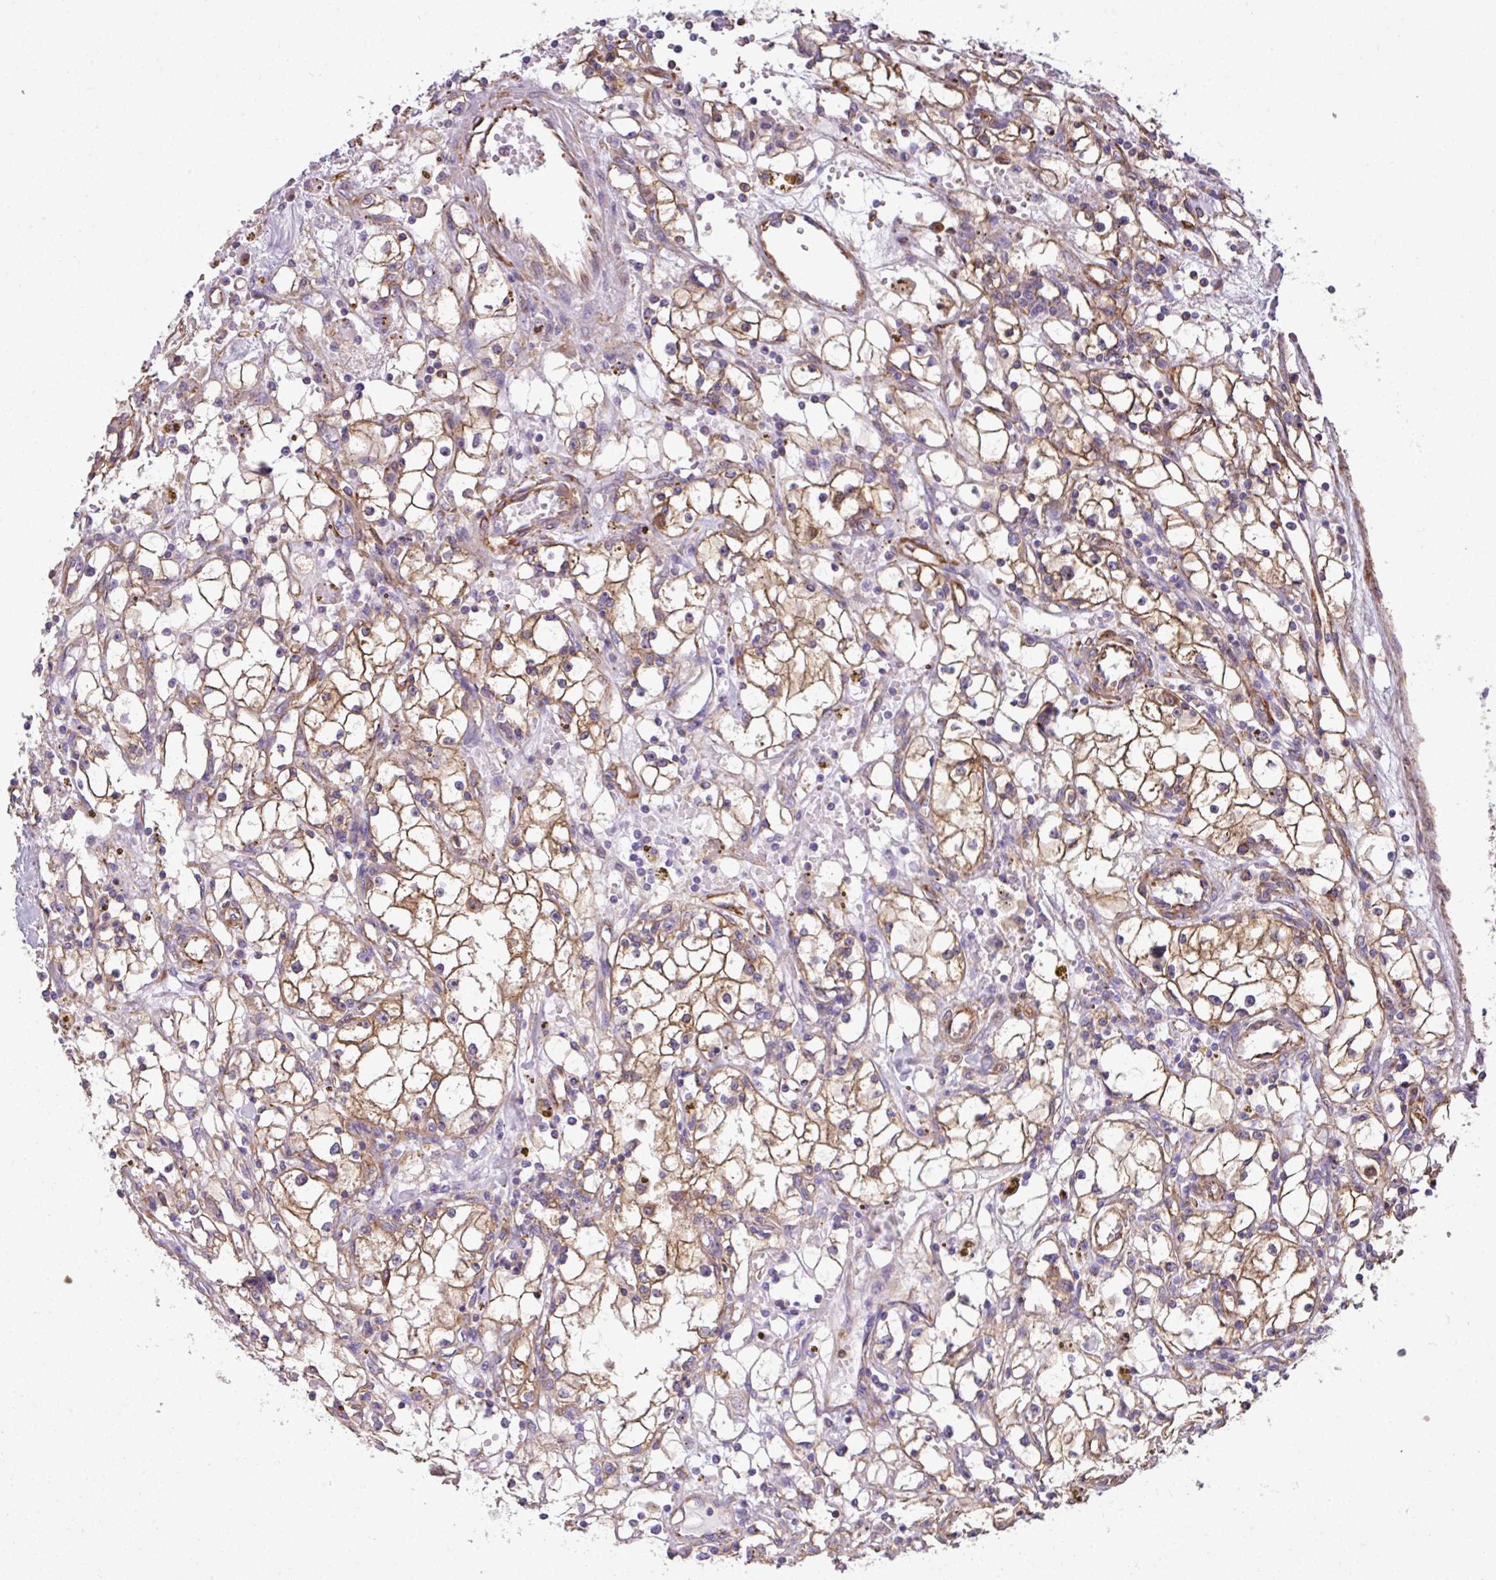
{"staining": {"intensity": "negative", "quantity": "none", "location": "none"}, "tissue": "renal cancer", "cell_type": "Tumor cells", "image_type": "cancer", "snomed": [{"axis": "morphology", "description": "Adenocarcinoma, NOS"}, {"axis": "topography", "description": "Kidney"}], "caption": "High power microscopy micrograph of an immunohistochemistry (IHC) photomicrograph of renal cancer, revealing no significant staining in tumor cells. (DAB (3,3'-diaminobenzidine) IHC, high magnification).", "gene": "XNDC1N", "patient": {"sex": "male", "age": 56}}